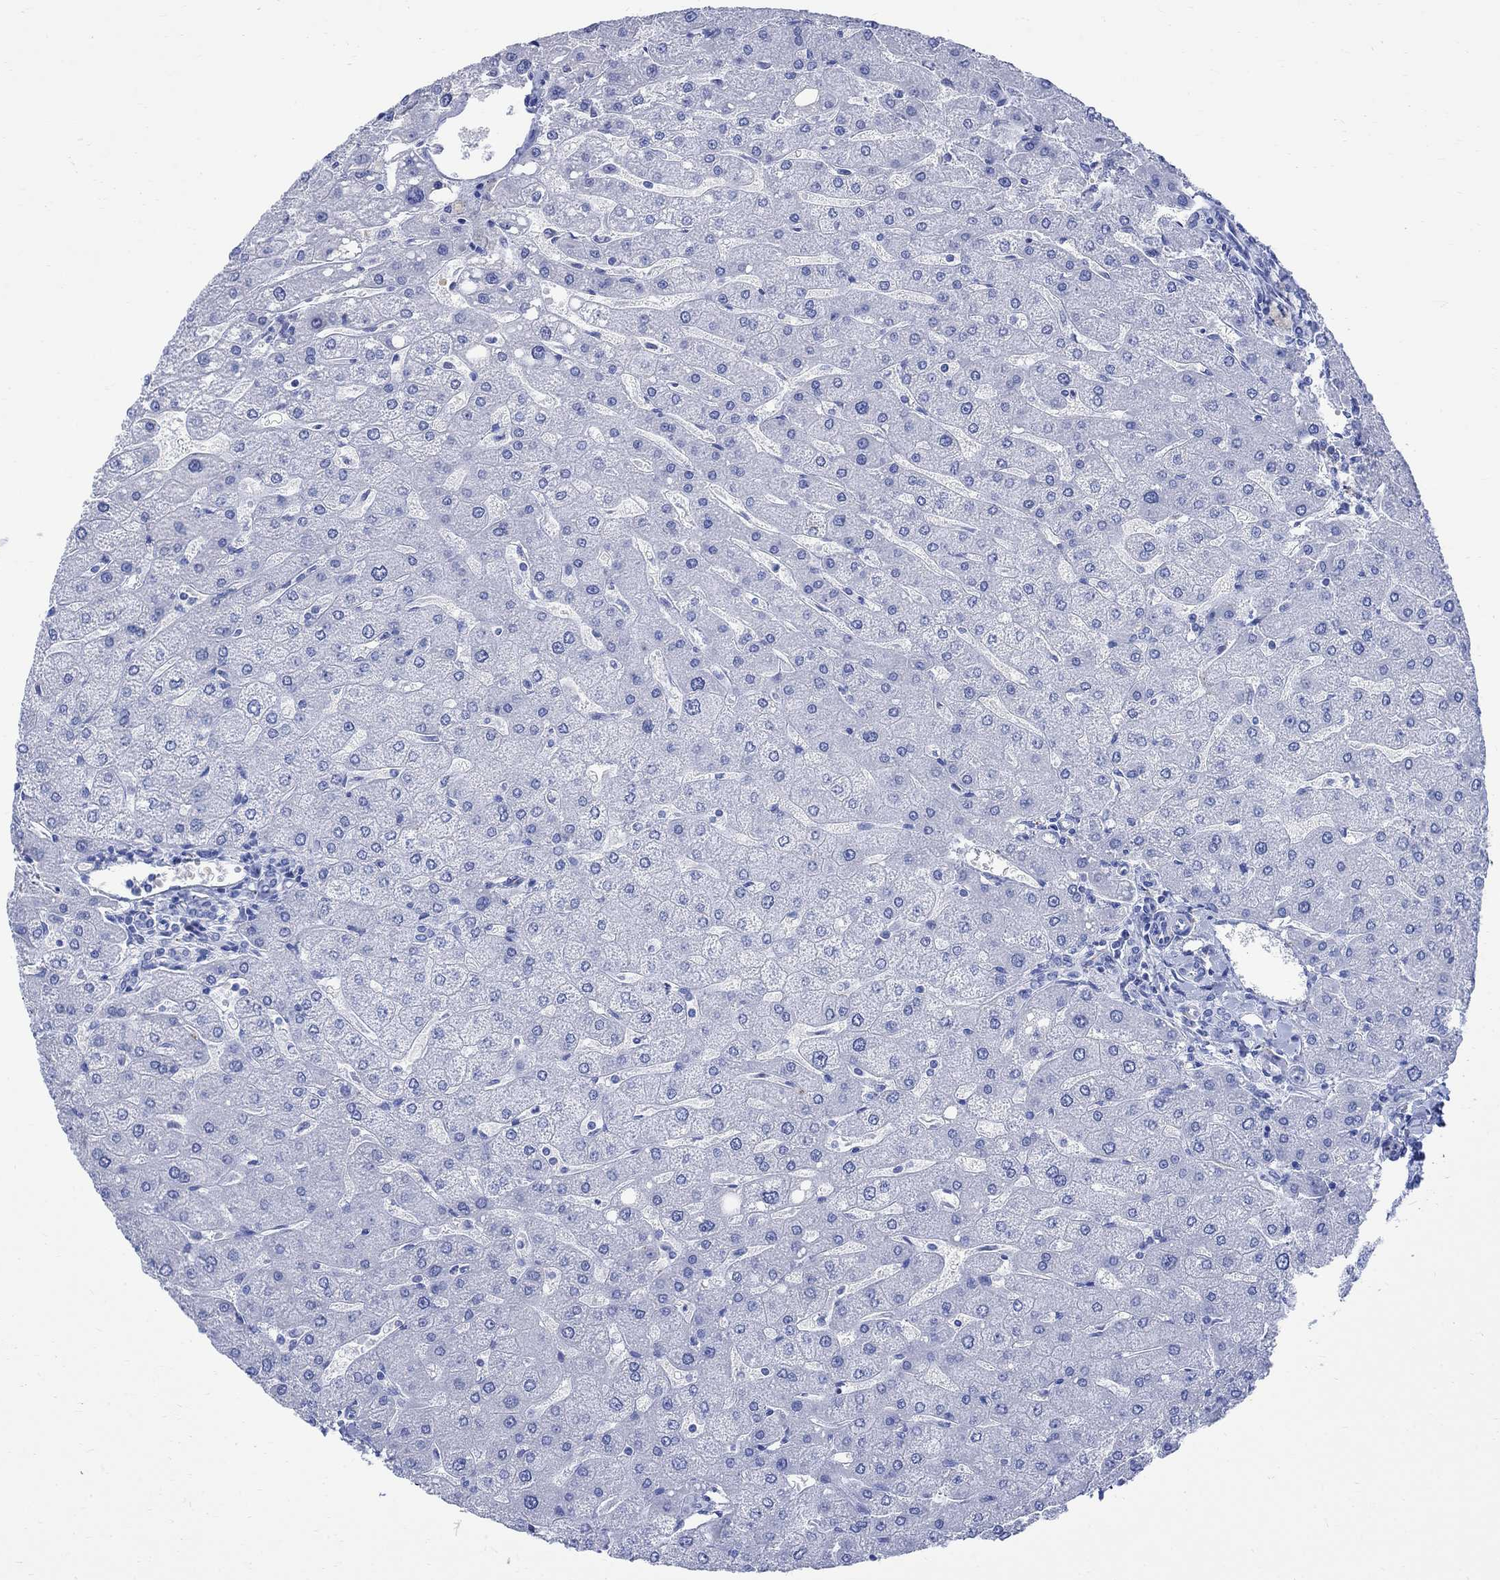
{"staining": {"intensity": "negative", "quantity": "none", "location": "none"}, "tissue": "liver", "cell_type": "Cholangiocytes", "image_type": "normal", "snomed": [{"axis": "morphology", "description": "Normal tissue, NOS"}, {"axis": "topography", "description": "Liver"}], "caption": "Photomicrograph shows no significant protein staining in cholangiocytes of normal liver. (Stains: DAB IHC with hematoxylin counter stain, Microscopy: brightfield microscopy at high magnification).", "gene": "CPLX1", "patient": {"sex": "male", "age": 67}}